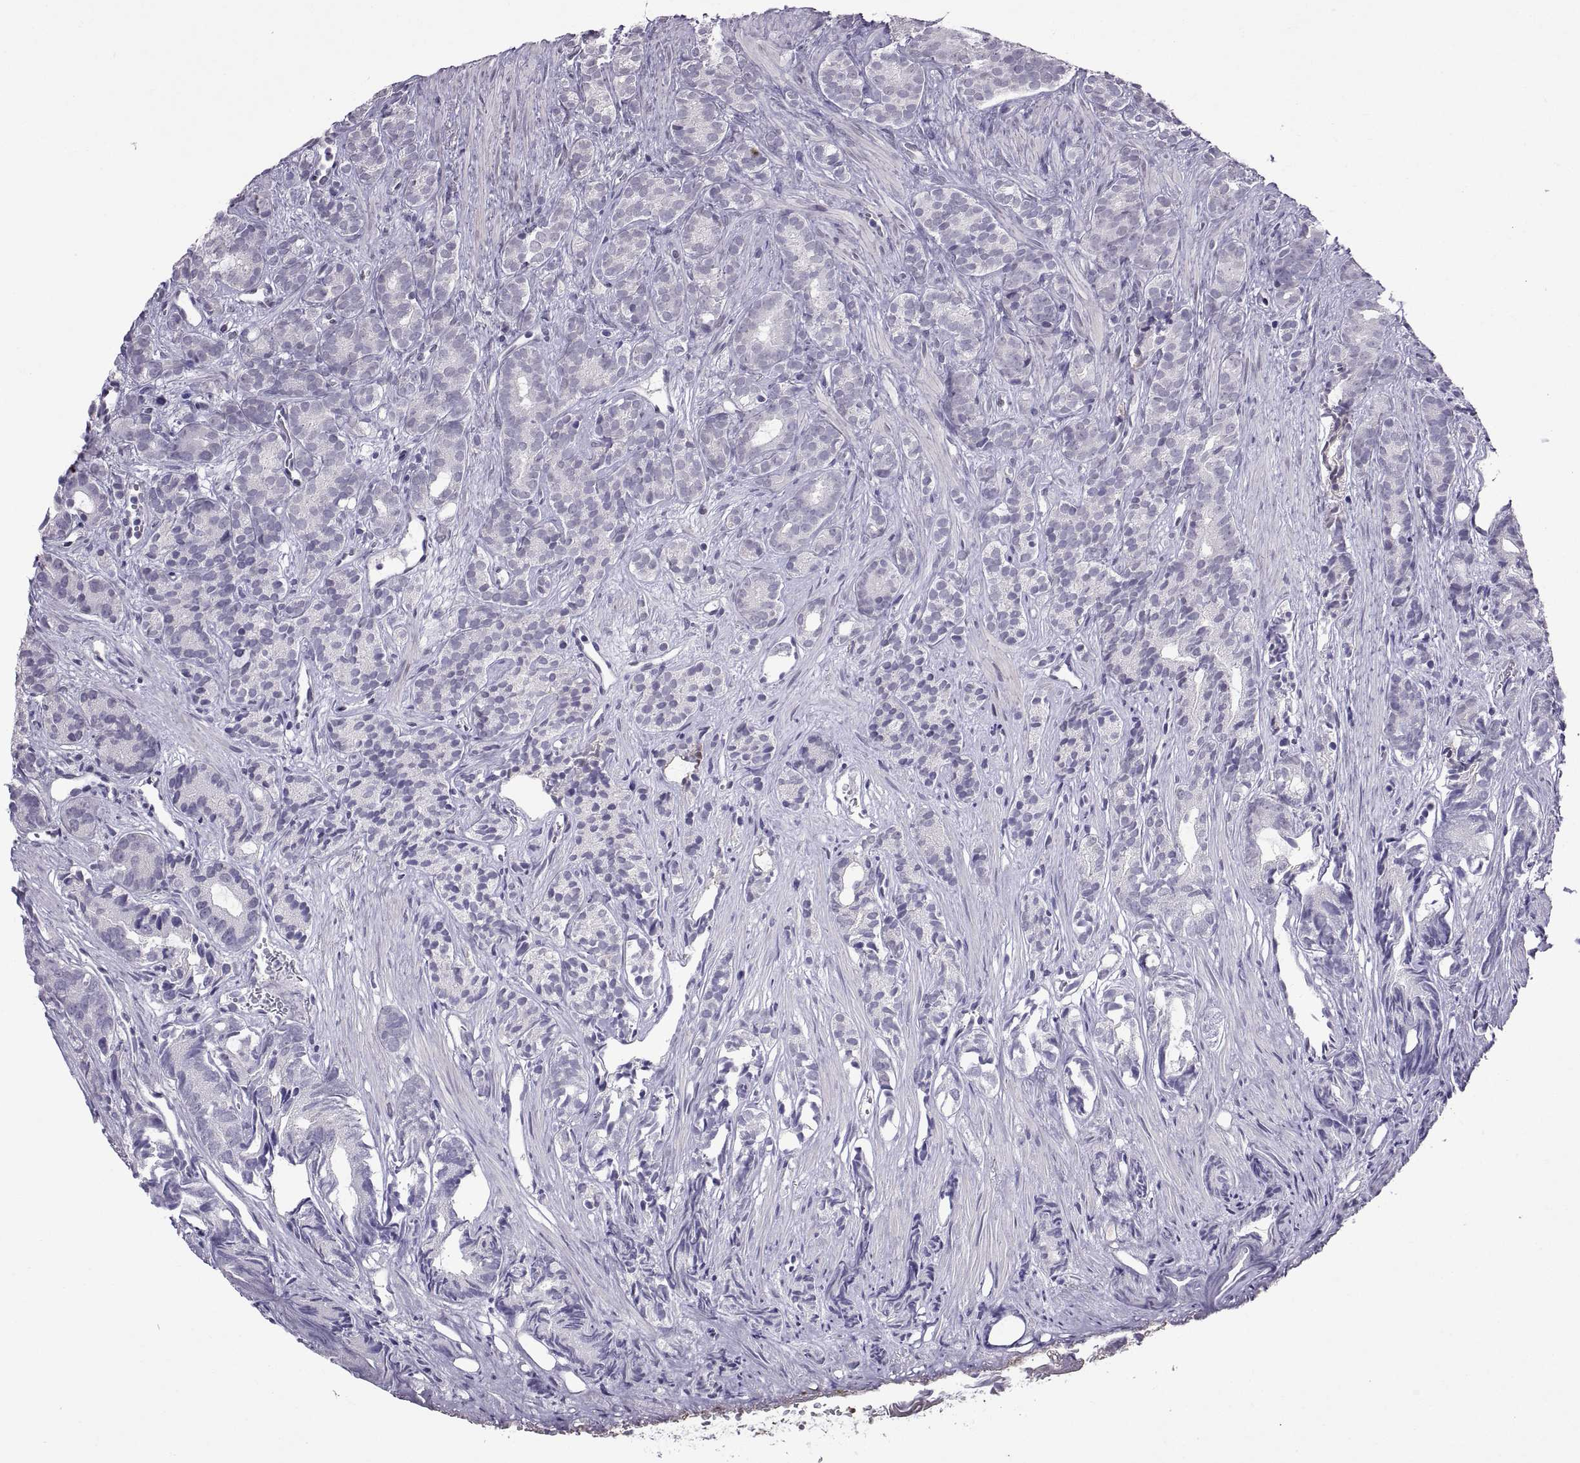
{"staining": {"intensity": "negative", "quantity": "none", "location": "none"}, "tissue": "prostate cancer", "cell_type": "Tumor cells", "image_type": "cancer", "snomed": [{"axis": "morphology", "description": "Adenocarcinoma, High grade"}, {"axis": "topography", "description": "Prostate"}], "caption": "Prostate high-grade adenocarcinoma stained for a protein using IHC demonstrates no positivity tumor cells.", "gene": "KRT77", "patient": {"sex": "male", "age": 84}}